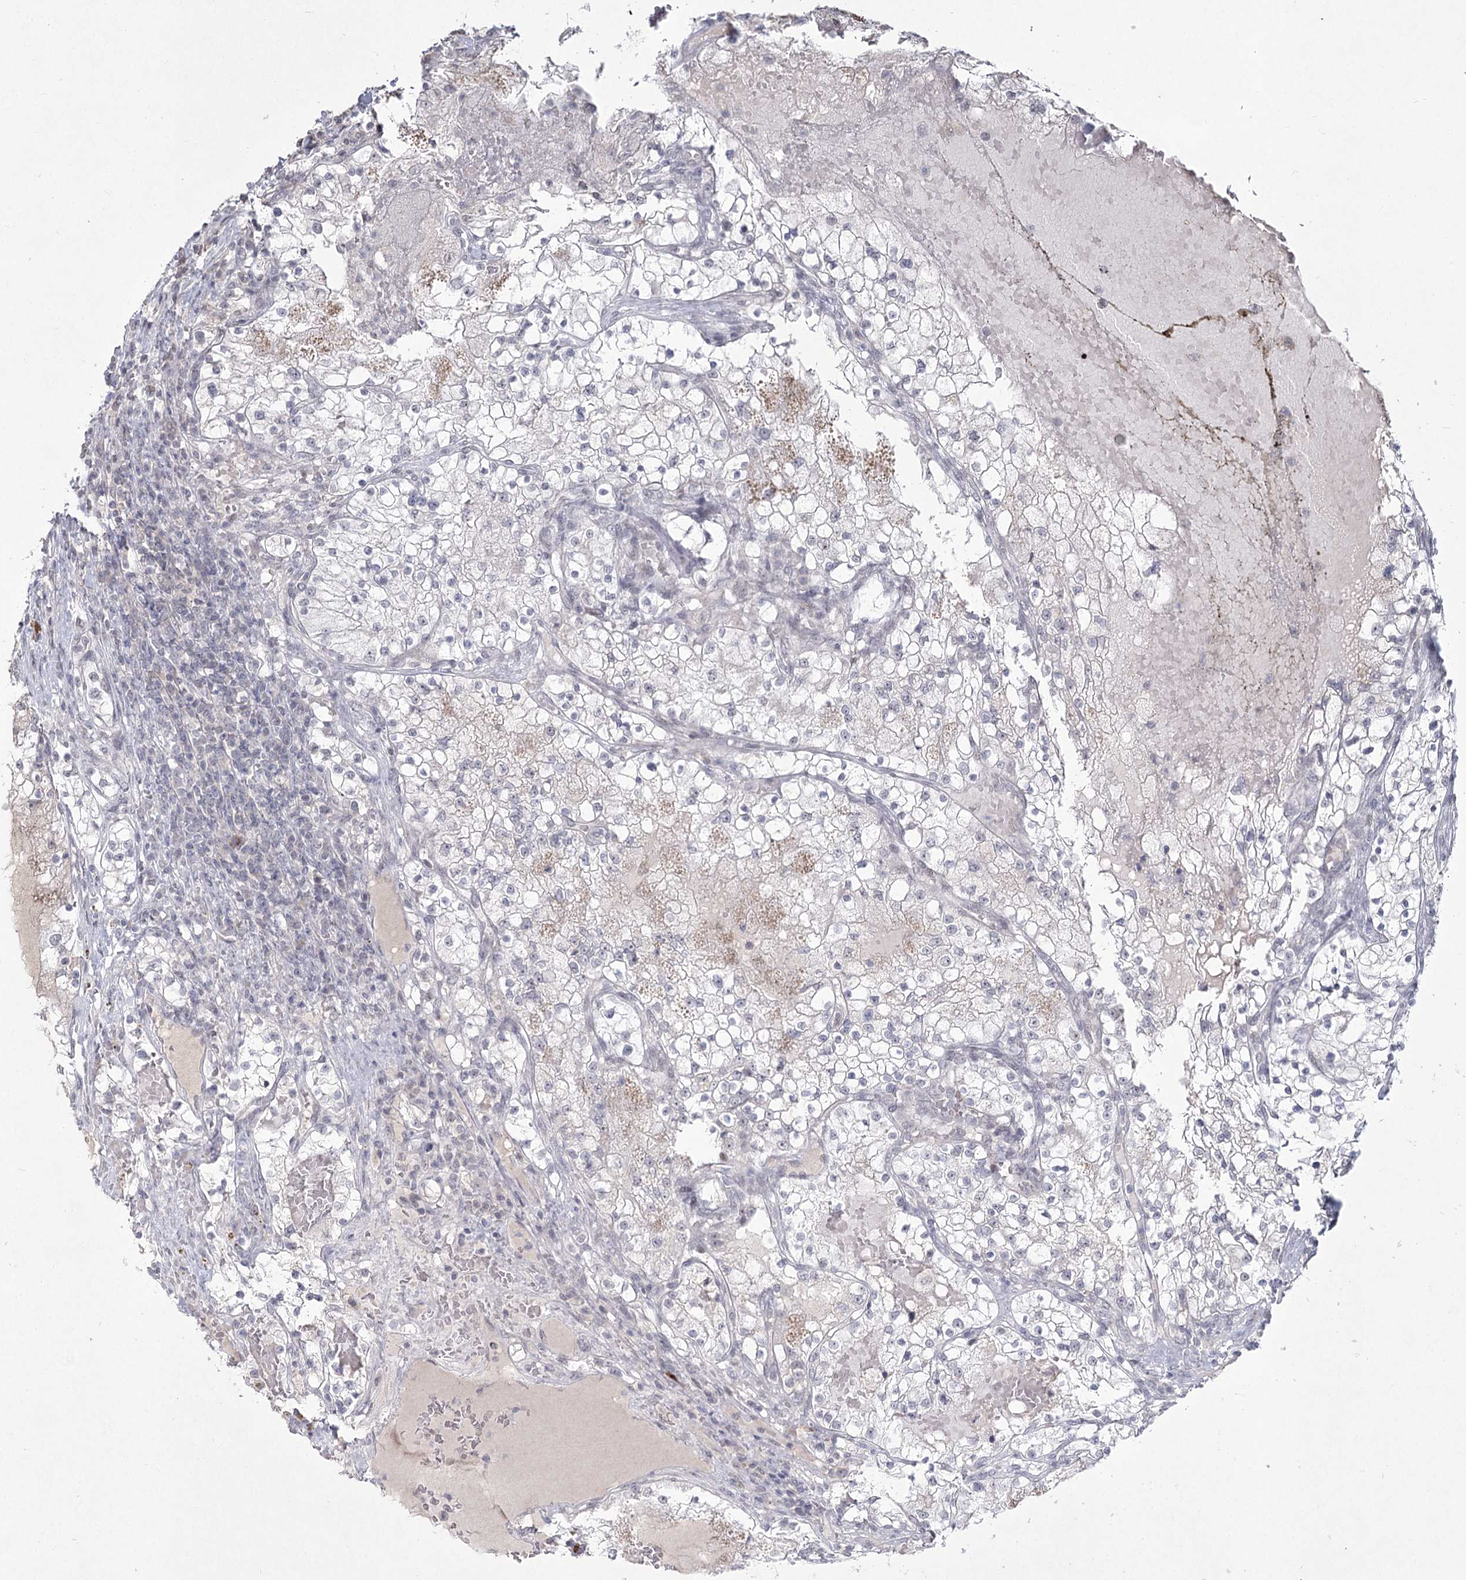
{"staining": {"intensity": "negative", "quantity": "none", "location": "none"}, "tissue": "renal cancer", "cell_type": "Tumor cells", "image_type": "cancer", "snomed": [{"axis": "morphology", "description": "Normal tissue, NOS"}, {"axis": "morphology", "description": "Adenocarcinoma, NOS"}, {"axis": "topography", "description": "Kidney"}], "caption": "Immunohistochemistry of human adenocarcinoma (renal) exhibits no expression in tumor cells. (Brightfield microscopy of DAB IHC at high magnification).", "gene": "LY6G5C", "patient": {"sex": "male", "age": 68}}